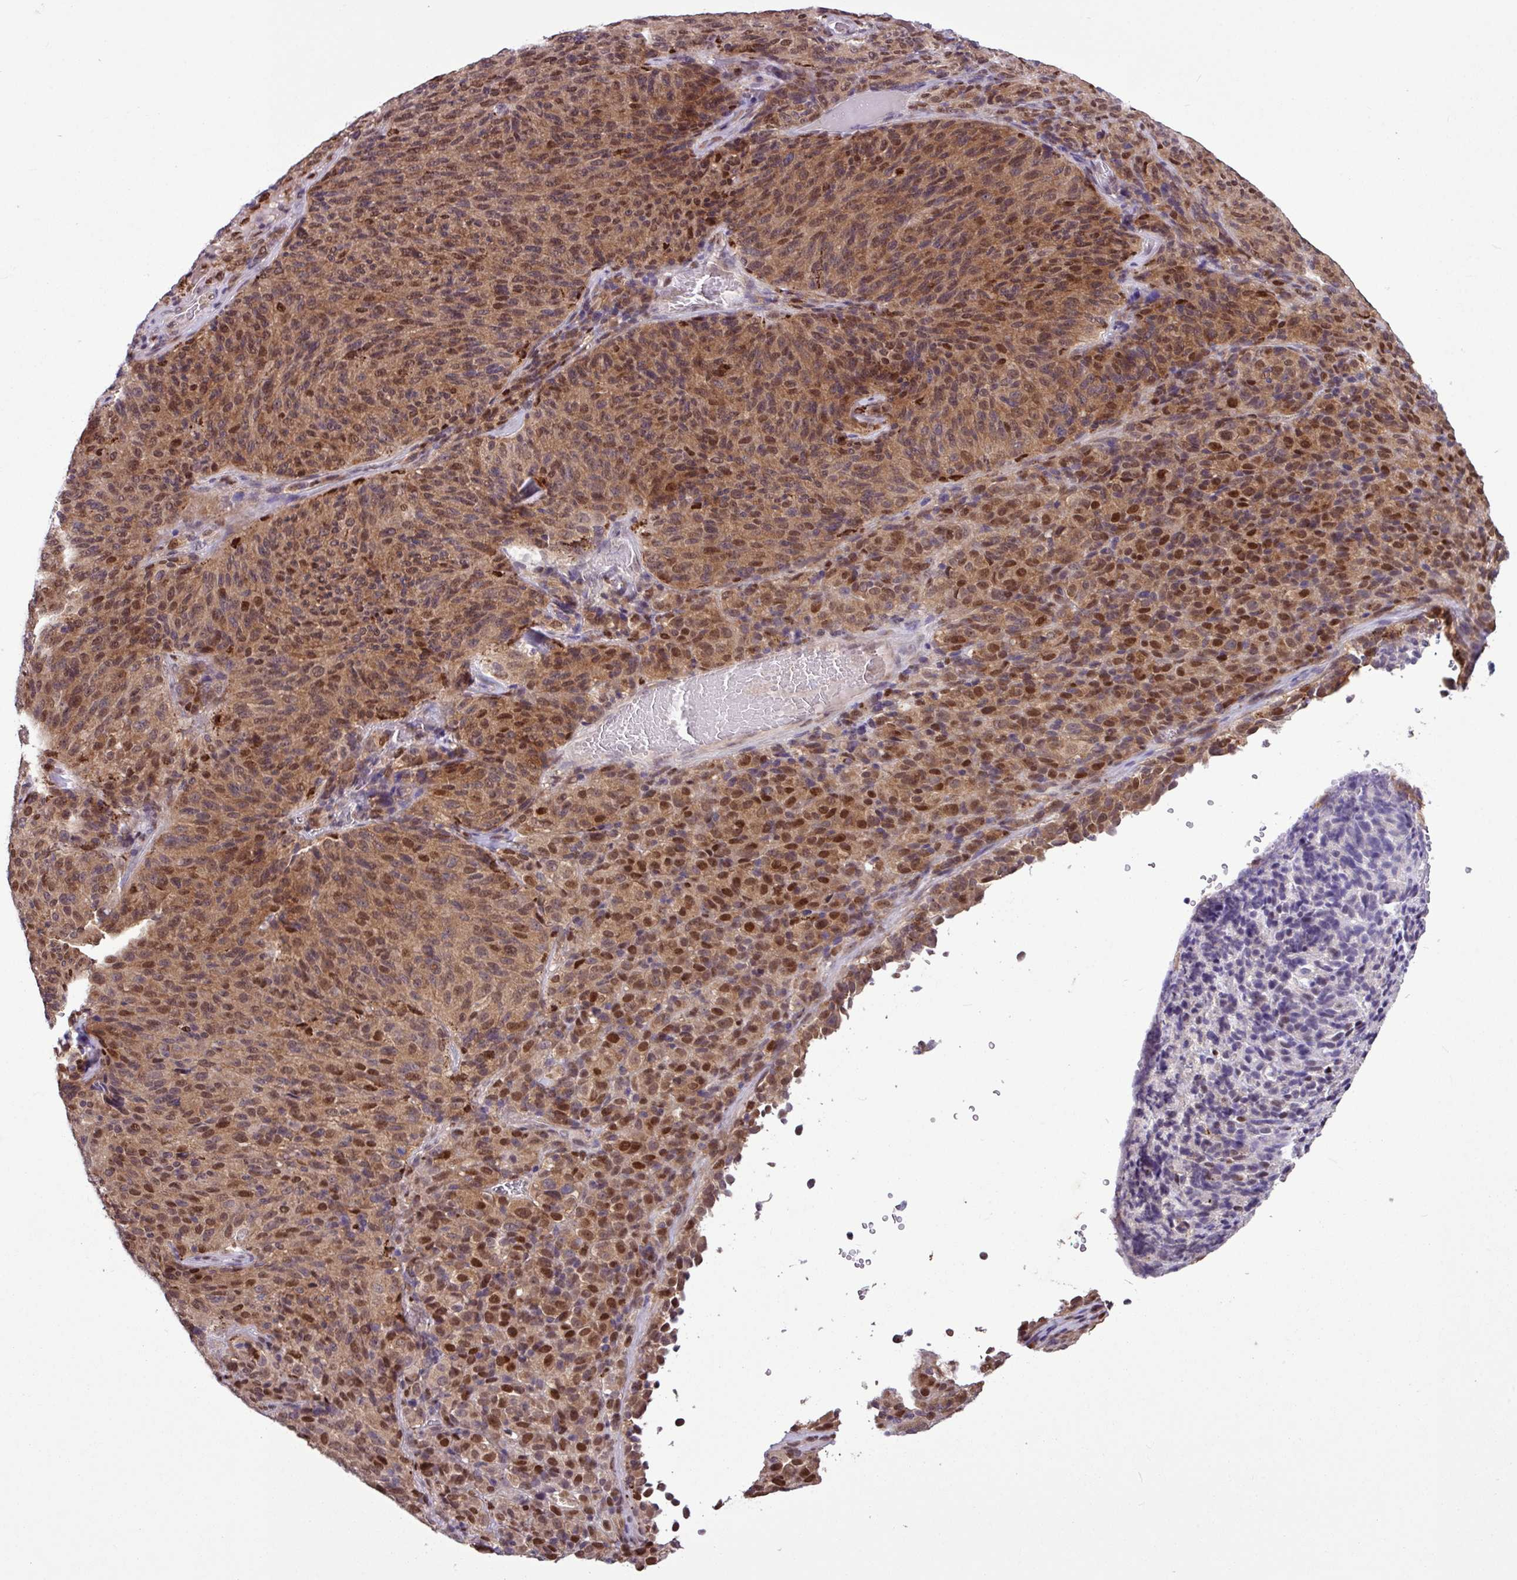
{"staining": {"intensity": "moderate", "quantity": "25%-75%", "location": "cytoplasmic/membranous,nuclear"}, "tissue": "melanoma", "cell_type": "Tumor cells", "image_type": "cancer", "snomed": [{"axis": "morphology", "description": "Malignant melanoma, Metastatic site"}, {"axis": "topography", "description": "Brain"}], "caption": "Human malignant melanoma (metastatic site) stained for a protein (brown) displays moderate cytoplasmic/membranous and nuclear positive positivity in about 25%-75% of tumor cells.", "gene": "SKIC2", "patient": {"sex": "female", "age": 56}}